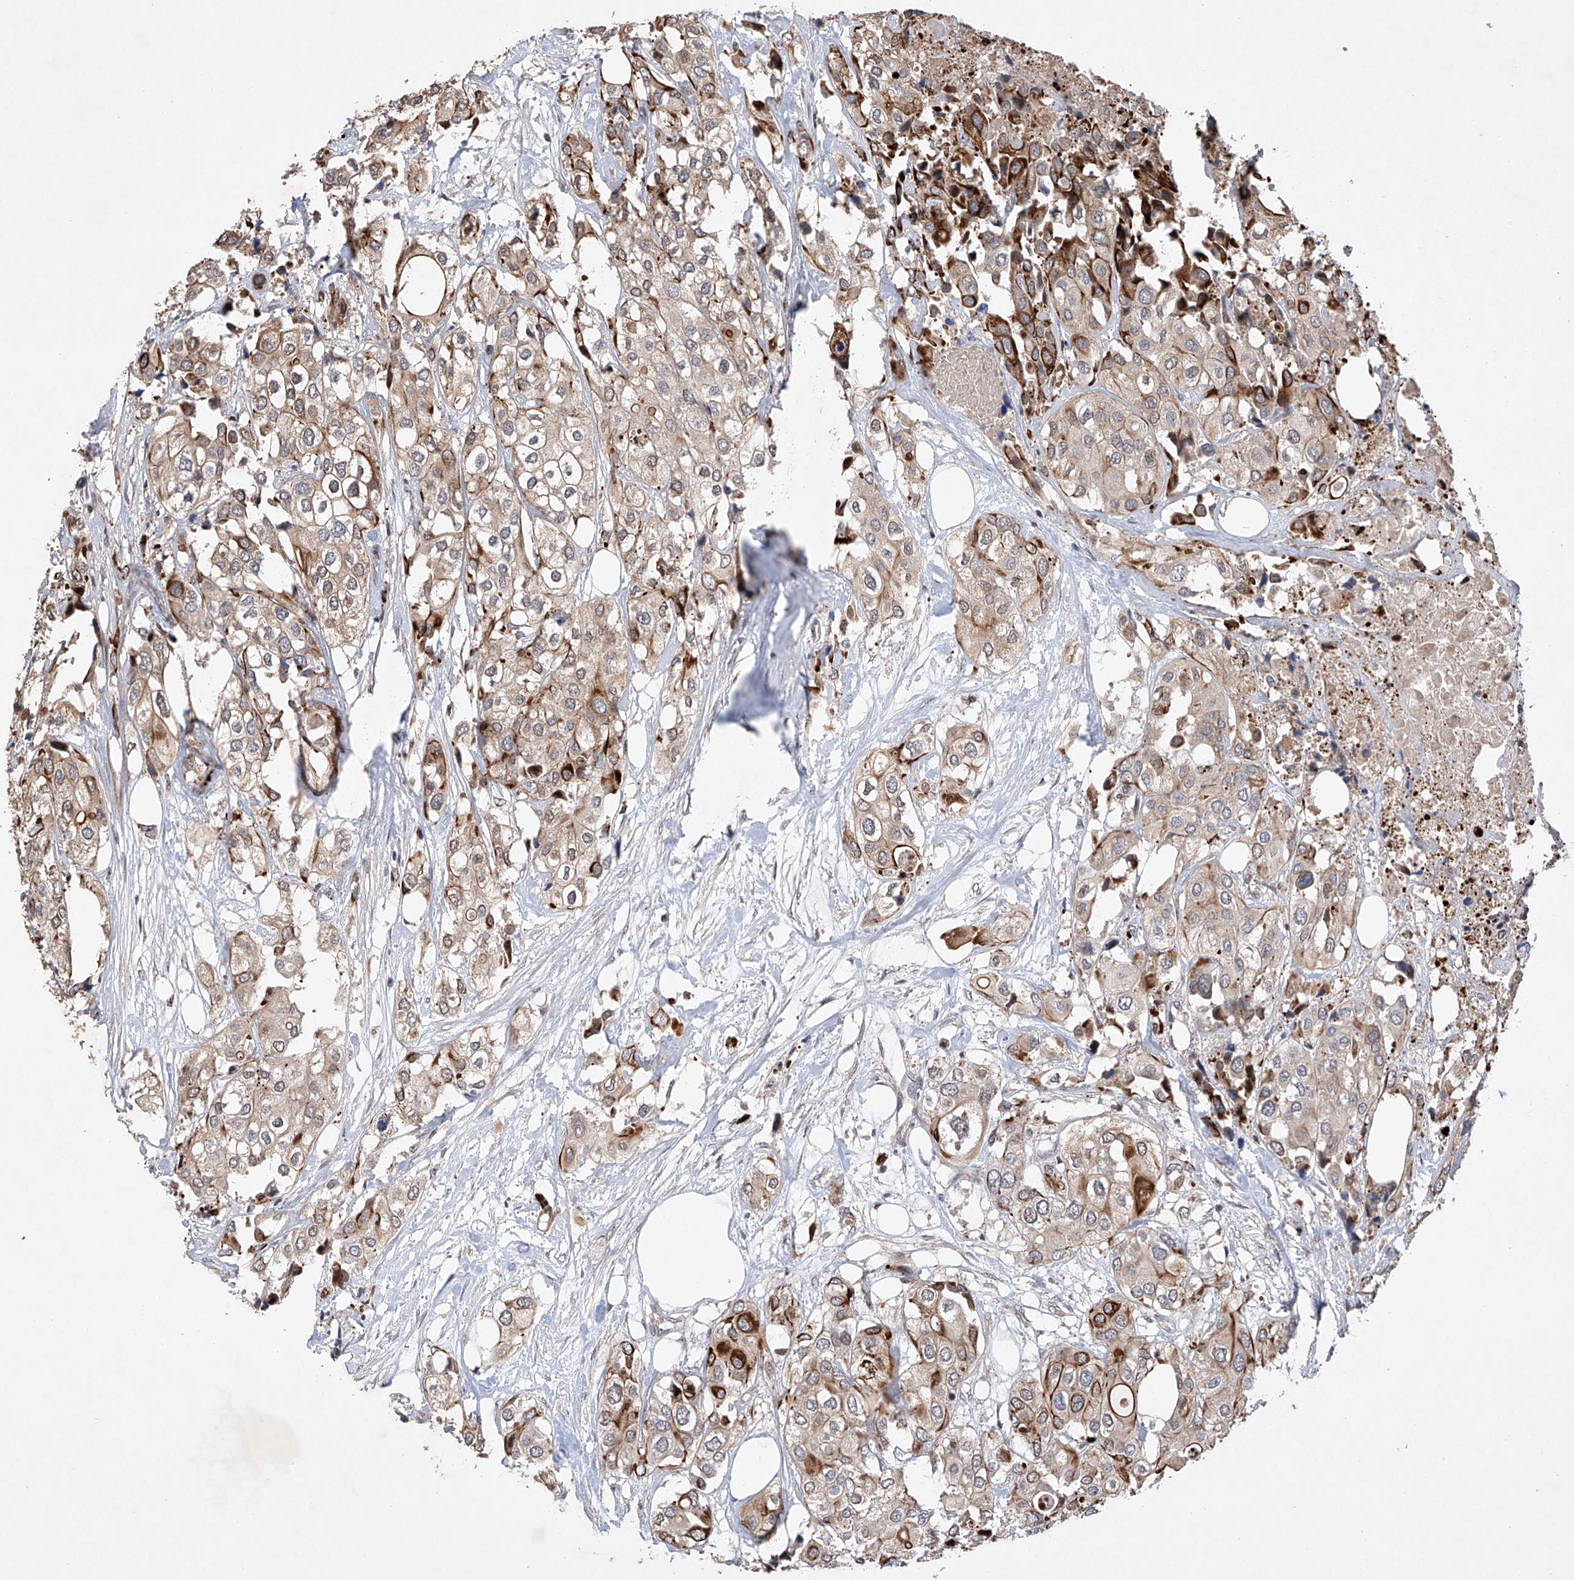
{"staining": {"intensity": "strong", "quantity": "<25%", "location": "cytoplasmic/membranous"}, "tissue": "urothelial cancer", "cell_type": "Tumor cells", "image_type": "cancer", "snomed": [{"axis": "morphology", "description": "Urothelial carcinoma, High grade"}, {"axis": "topography", "description": "Urinary bladder"}], "caption": "This is a histology image of IHC staining of high-grade urothelial carcinoma, which shows strong expression in the cytoplasmic/membranous of tumor cells.", "gene": "AFG1L", "patient": {"sex": "male", "age": 64}}